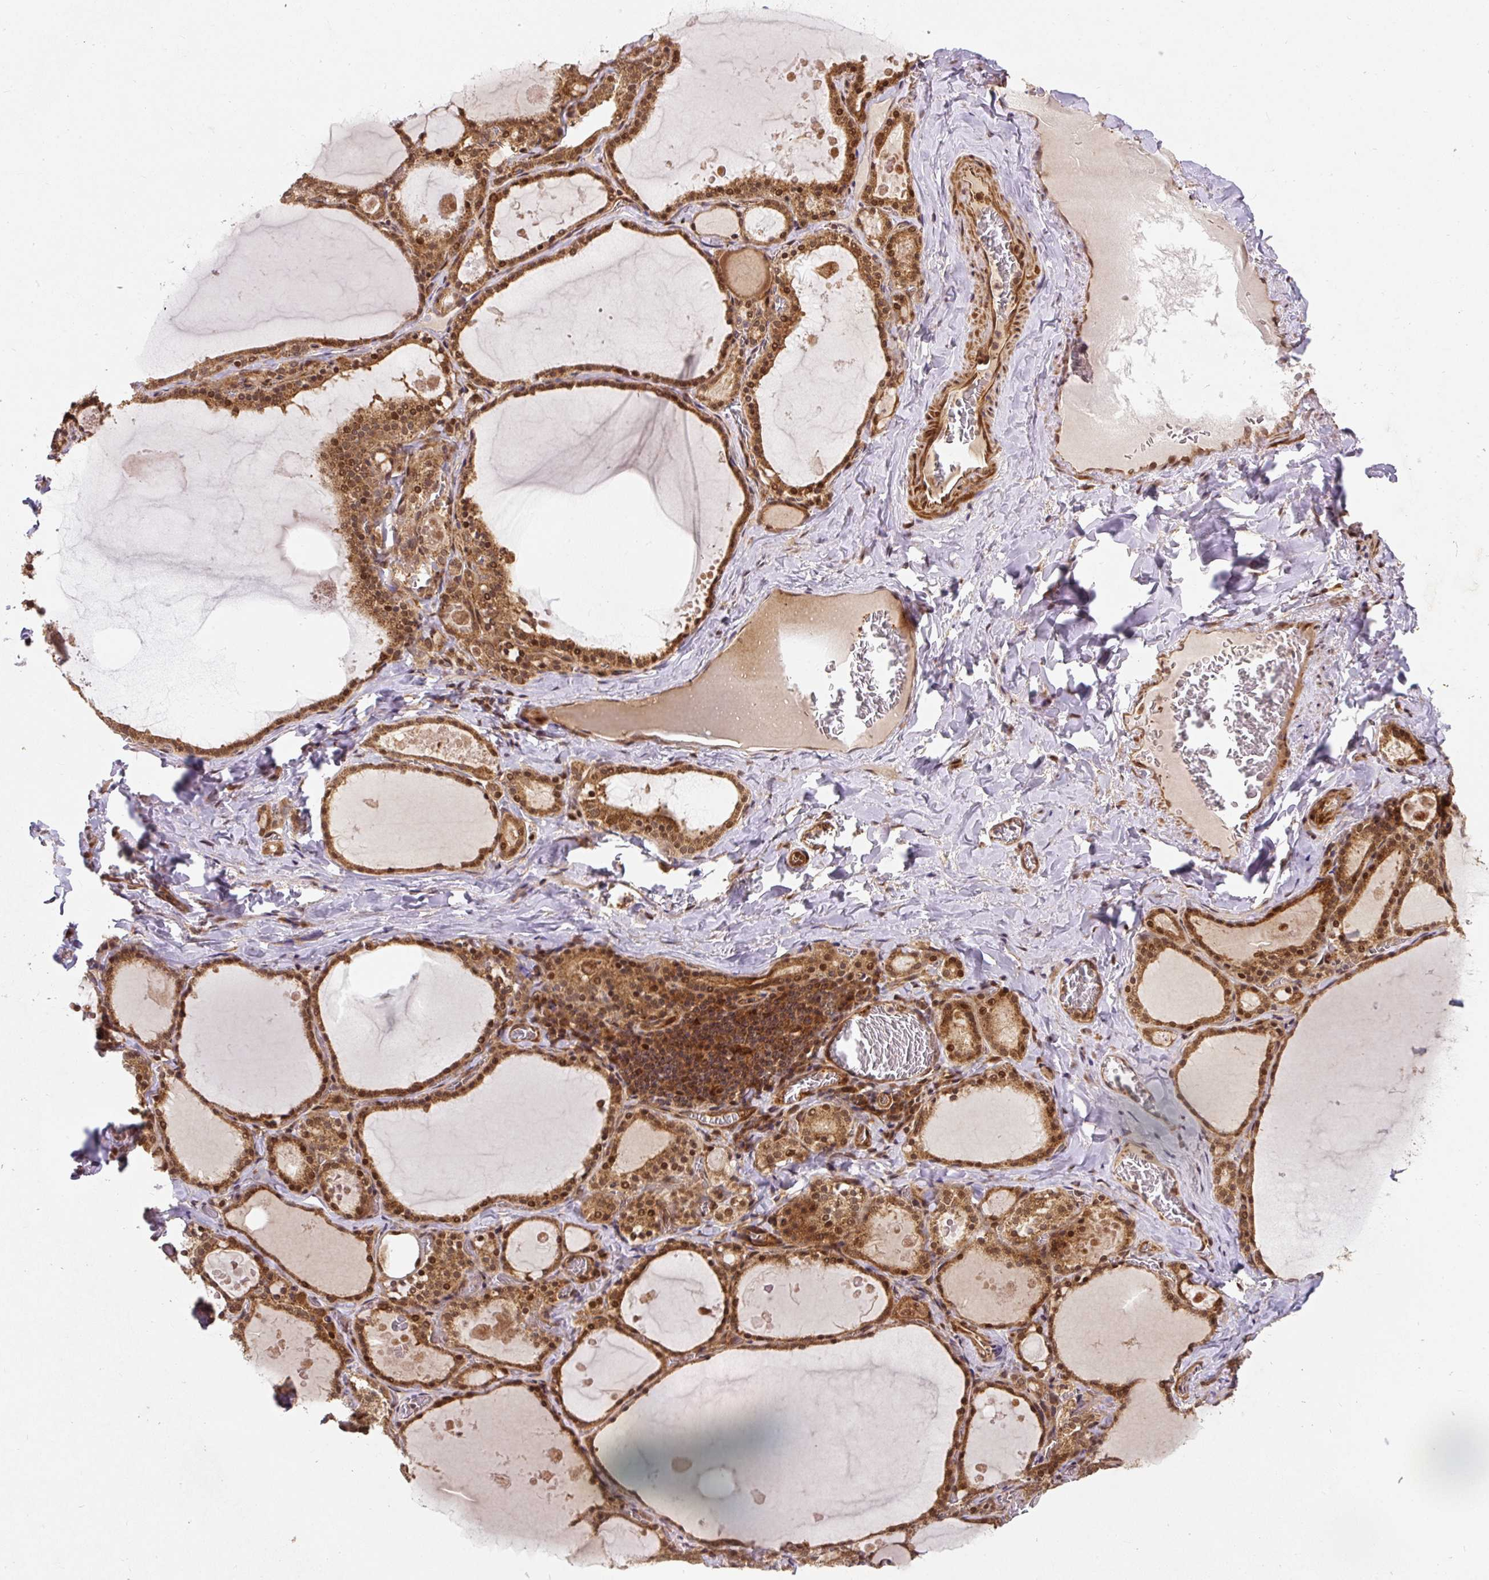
{"staining": {"intensity": "strong", "quantity": ">75%", "location": "cytoplasmic/membranous,nuclear"}, "tissue": "thyroid gland", "cell_type": "Glandular cells", "image_type": "normal", "snomed": [{"axis": "morphology", "description": "Normal tissue, NOS"}, {"axis": "topography", "description": "Thyroid gland"}], "caption": "Thyroid gland stained for a protein (brown) reveals strong cytoplasmic/membranous,nuclear positive expression in approximately >75% of glandular cells.", "gene": "PSMD1", "patient": {"sex": "male", "age": 56}}